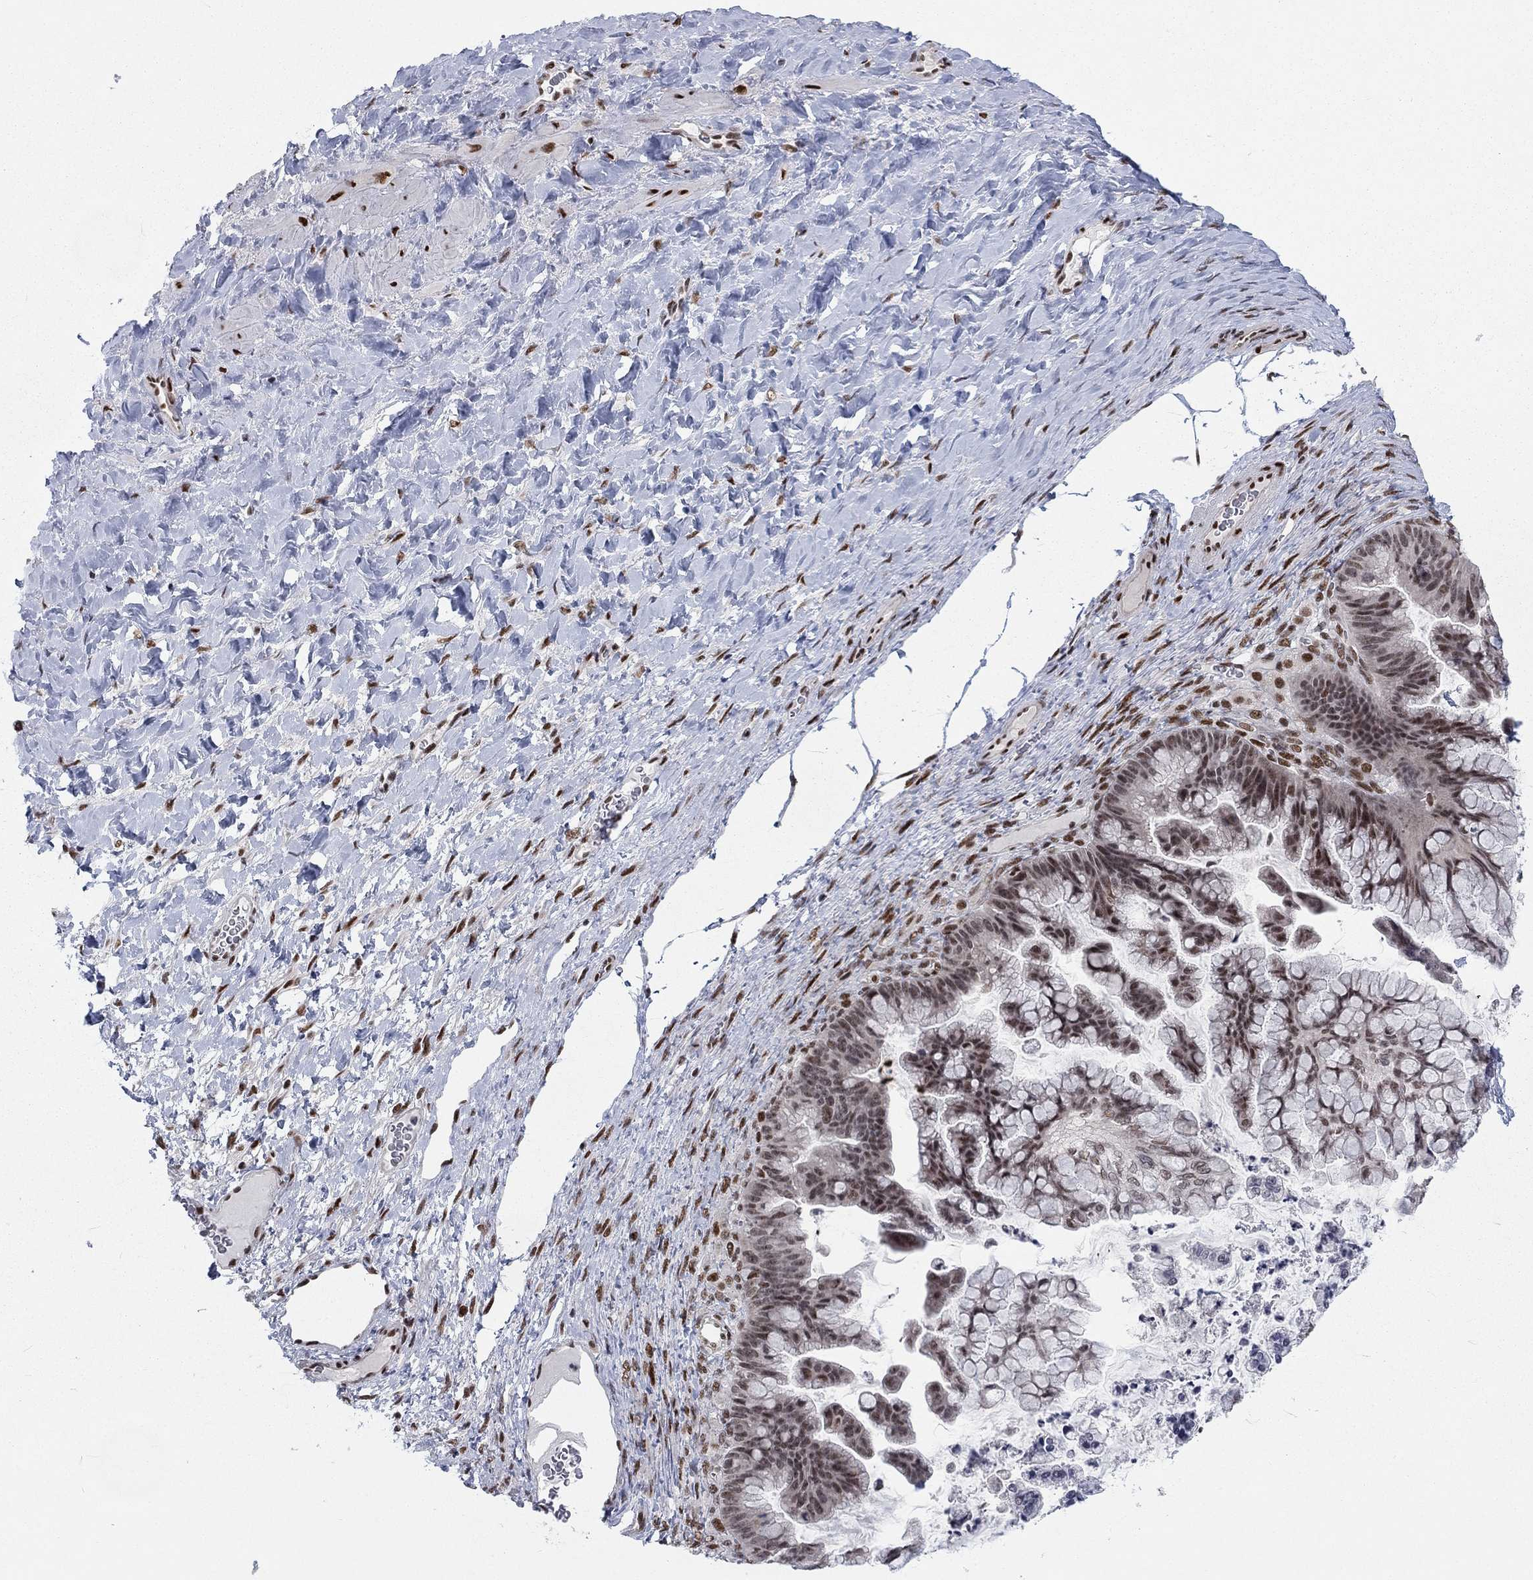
{"staining": {"intensity": "moderate", "quantity": ">75%", "location": "nuclear"}, "tissue": "ovarian cancer", "cell_type": "Tumor cells", "image_type": "cancer", "snomed": [{"axis": "morphology", "description": "Cystadenocarcinoma, mucinous, NOS"}, {"axis": "topography", "description": "Ovary"}], "caption": "Brown immunohistochemical staining in human ovarian cancer displays moderate nuclear expression in approximately >75% of tumor cells.", "gene": "FYTTD1", "patient": {"sex": "female", "age": 67}}